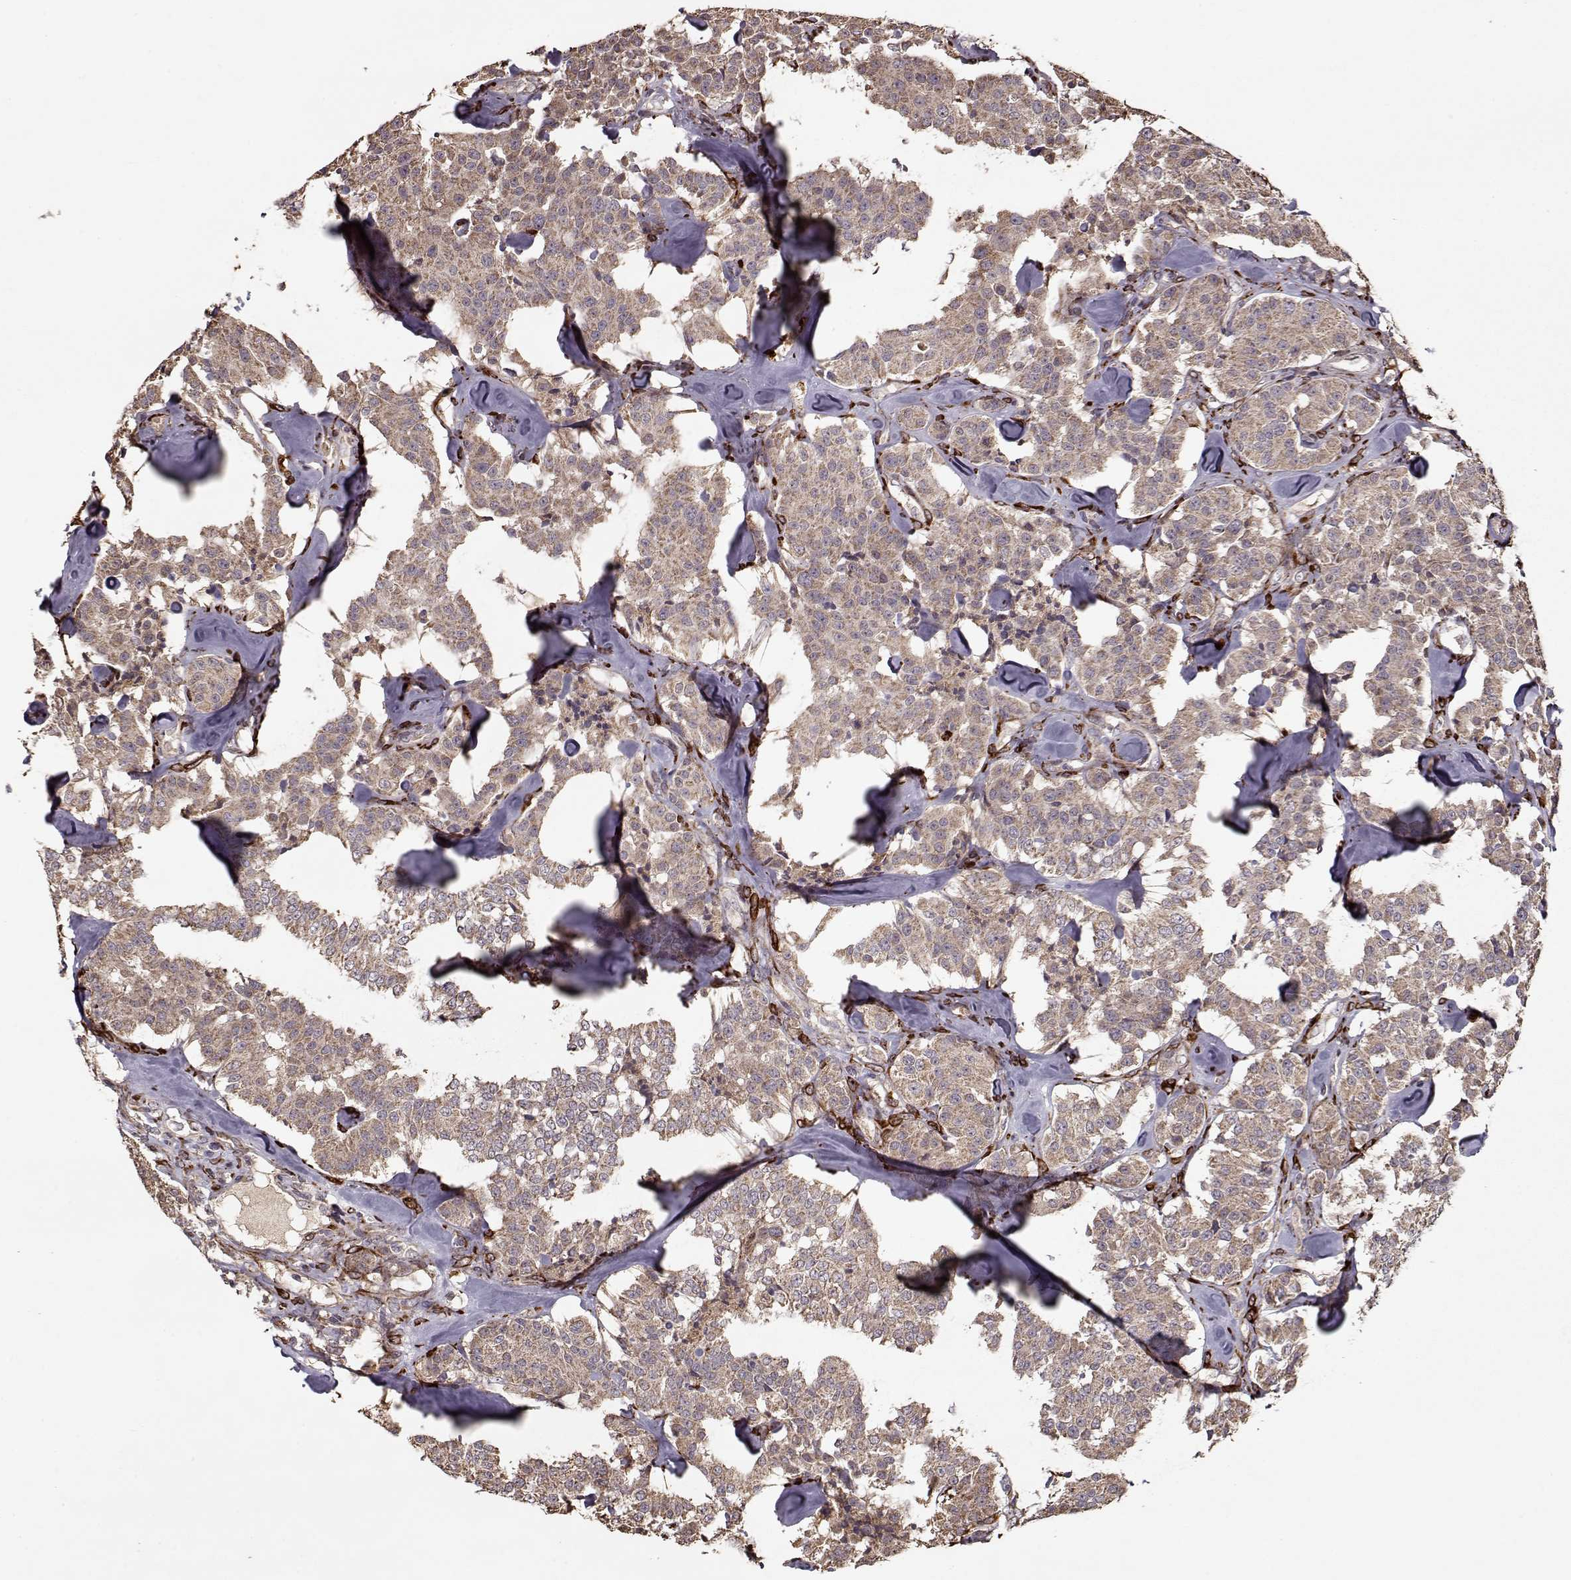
{"staining": {"intensity": "weak", "quantity": ">75%", "location": "cytoplasmic/membranous"}, "tissue": "carcinoid", "cell_type": "Tumor cells", "image_type": "cancer", "snomed": [{"axis": "morphology", "description": "Carcinoid, malignant, NOS"}, {"axis": "topography", "description": "Pancreas"}], "caption": "Immunohistochemistry (IHC) micrograph of human carcinoid stained for a protein (brown), which exhibits low levels of weak cytoplasmic/membranous staining in approximately >75% of tumor cells.", "gene": "IMMP1L", "patient": {"sex": "male", "age": 41}}